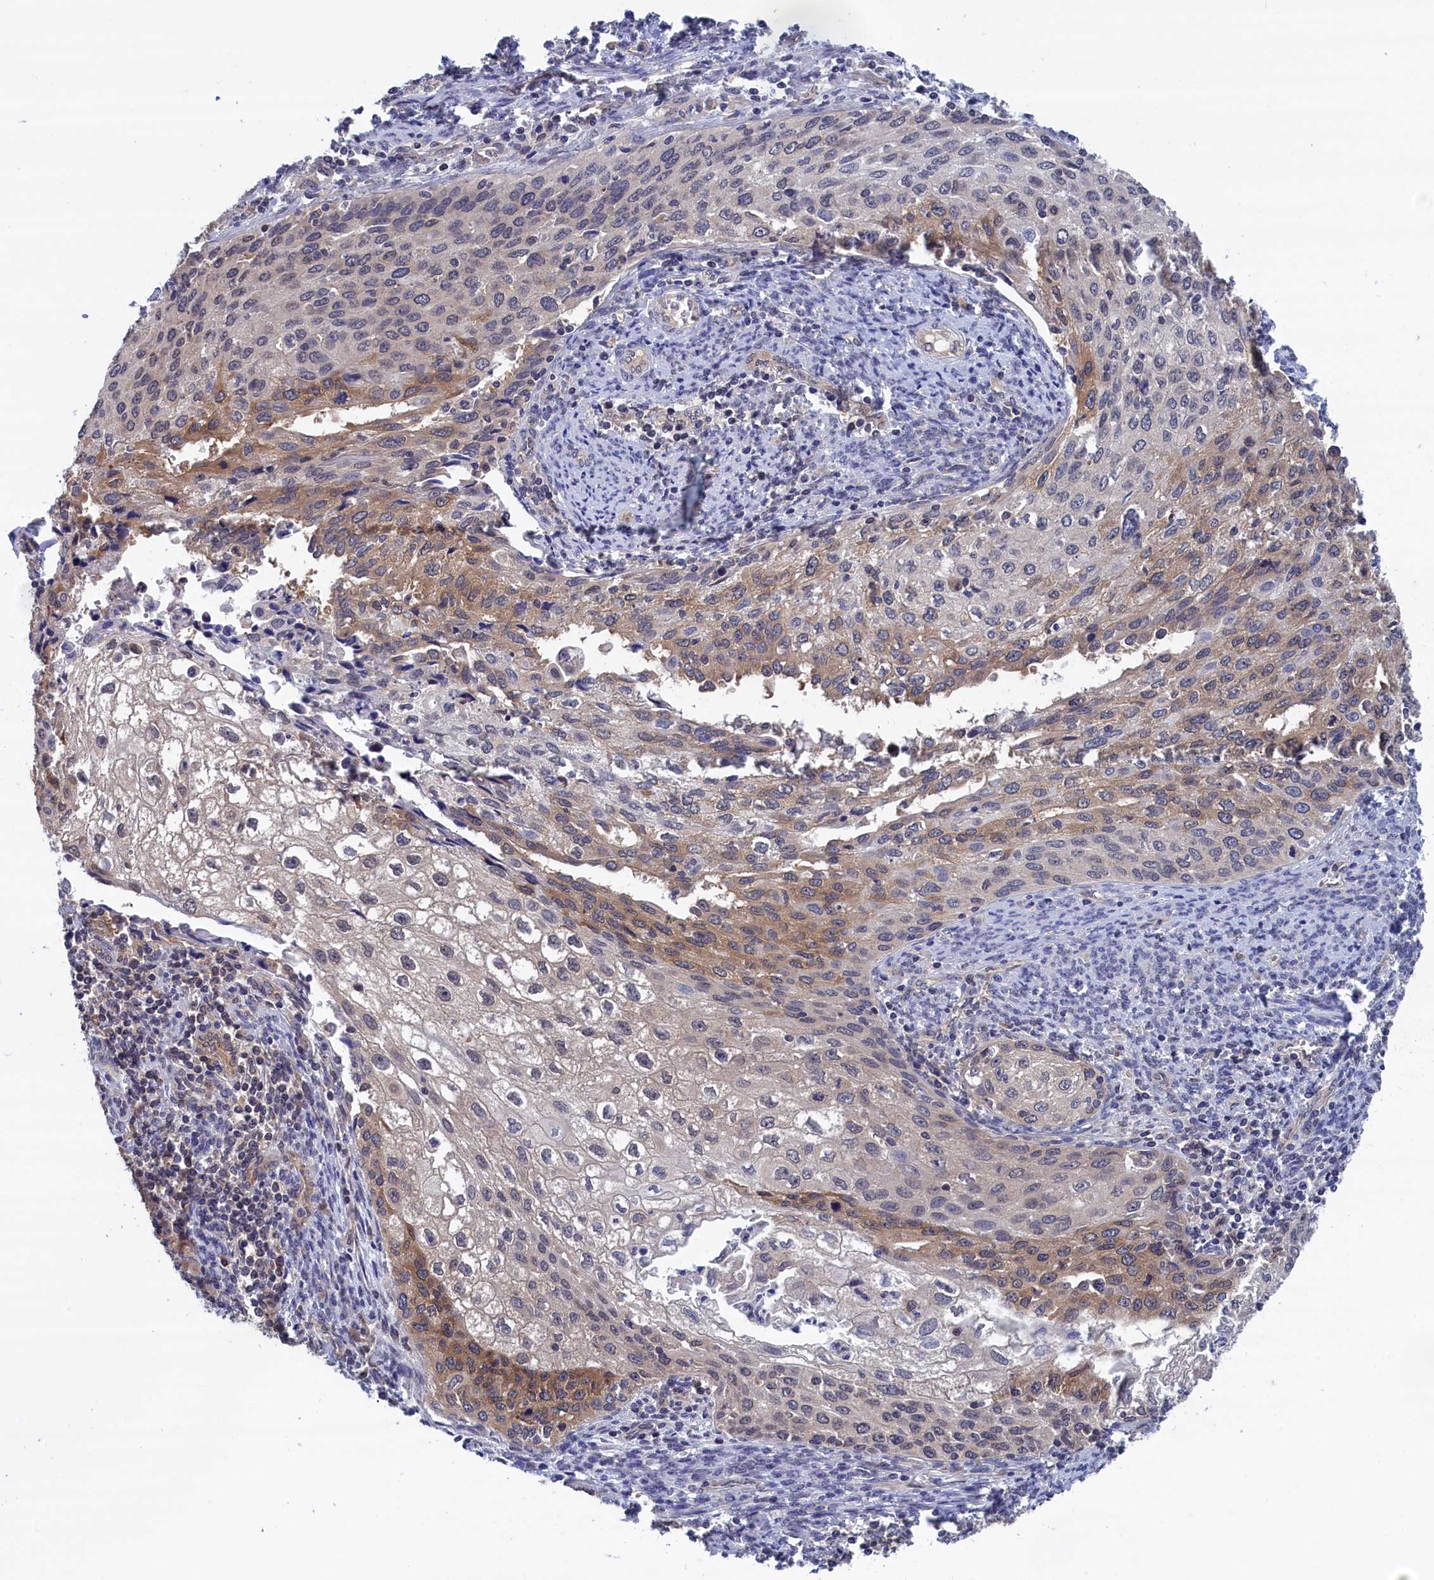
{"staining": {"intensity": "moderate", "quantity": "<25%", "location": "cytoplasmic/membranous"}, "tissue": "cervical cancer", "cell_type": "Tumor cells", "image_type": "cancer", "snomed": [{"axis": "morphology", "description": "Squamous cell carcinoma, NOS"}, {"axis": "topography", "description": "Cervix"}], "caption": "This is an image of IHC staining of cervical squamous cell carcinoma, which shows moderate positivity in the cytoplasmic/membranous of tumor cells.", "gene": "PGP", "patient": {"sex": "female", "age": 67}}